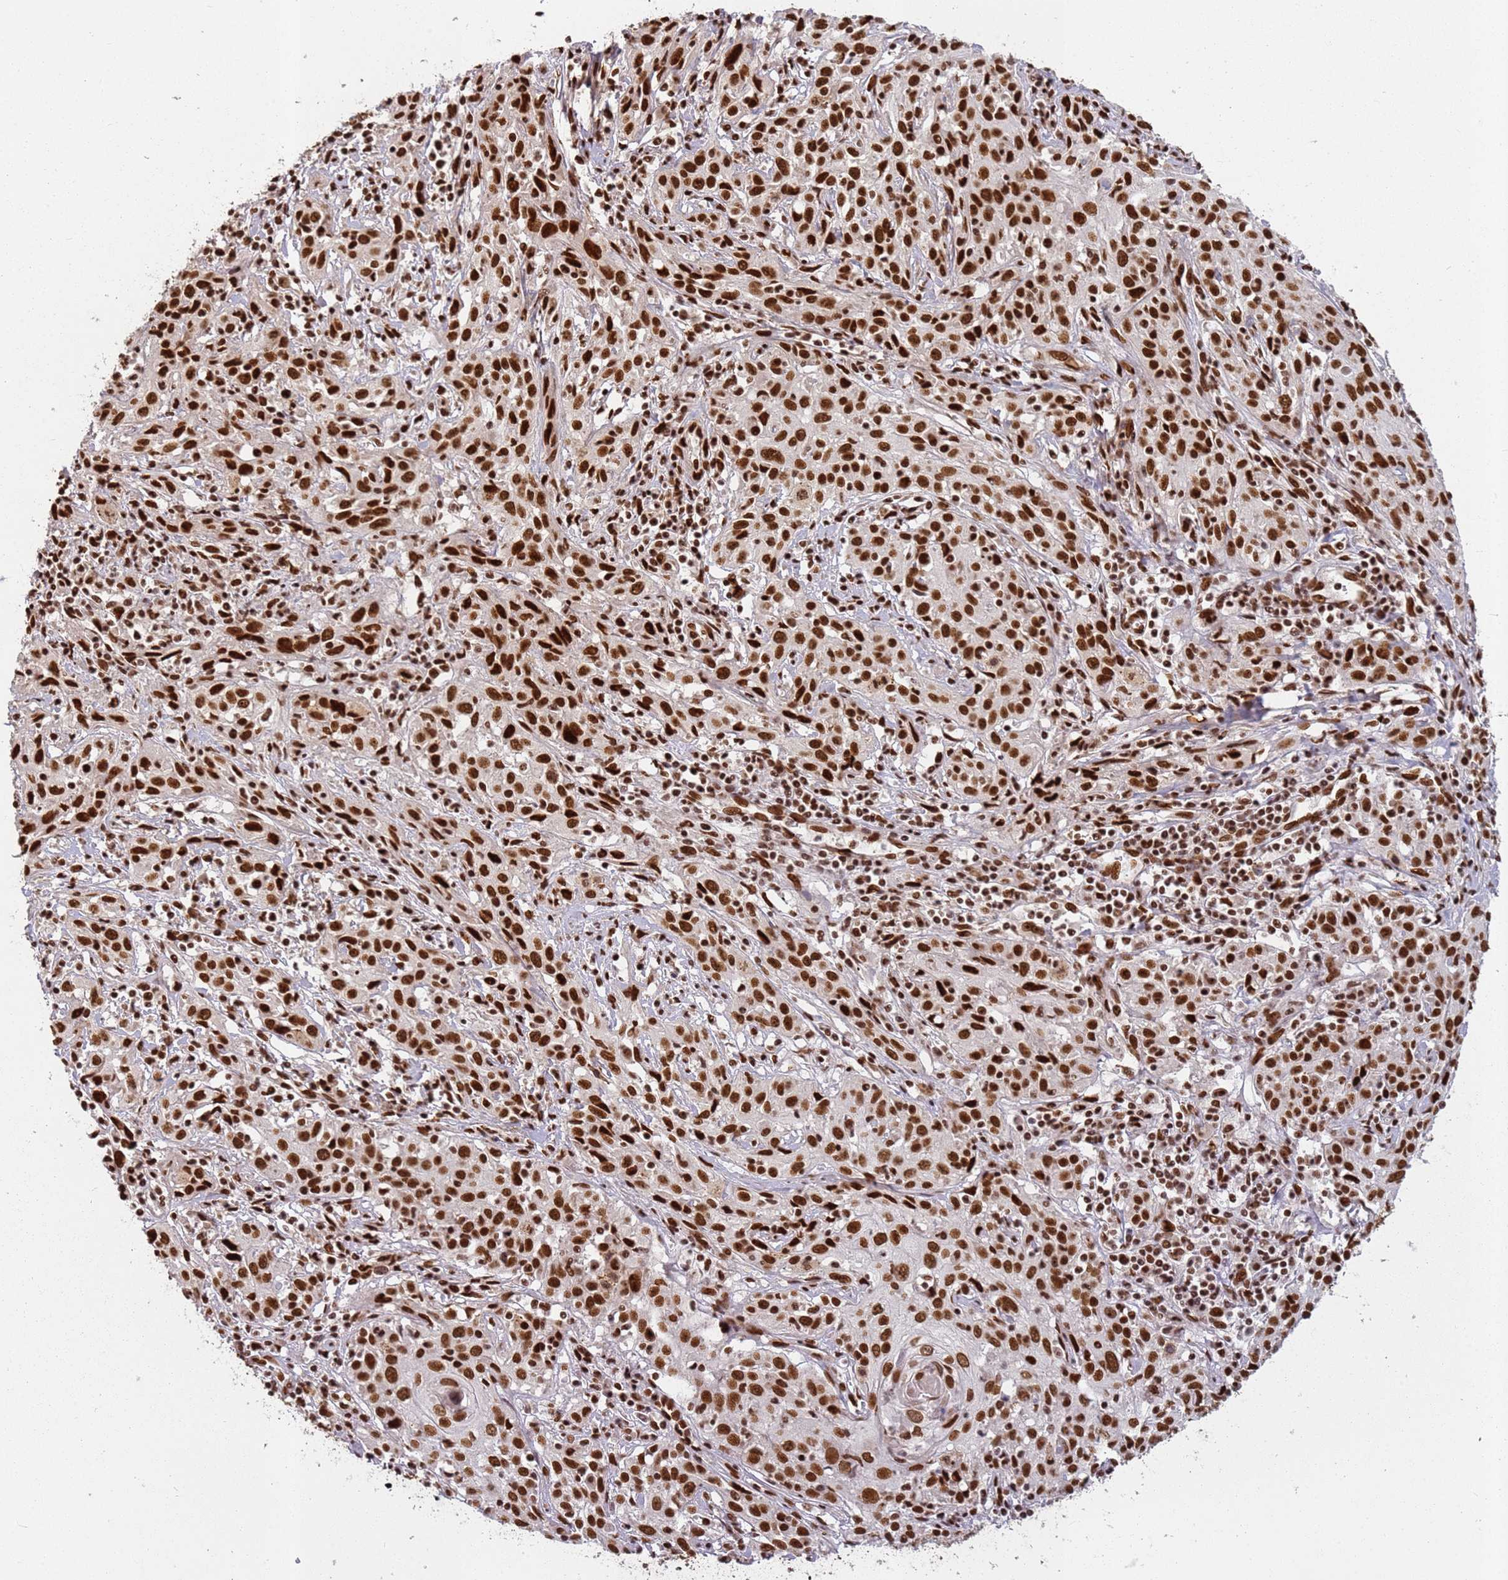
{"staining": {"intensity": "strong", "quantity": ">75%", "location": "nuclear"}, "tissue": "cervical cancer", "cell_type": "Tumor cells", "image_type": "cancer", "snomed": [{"axis": "morphology", "description": "Squamous cell carcinoma, NOS"}, {"axis": "topography", "description": "Cervix"}], "caption": "Immunohistochemistry of human squamous cell carcinoma (cervical) displays high levels of strong nuclear expression in about >75% of tumor cells.", "gene": "TENT4A", "patient": {"sex": "female", "age": 57}}